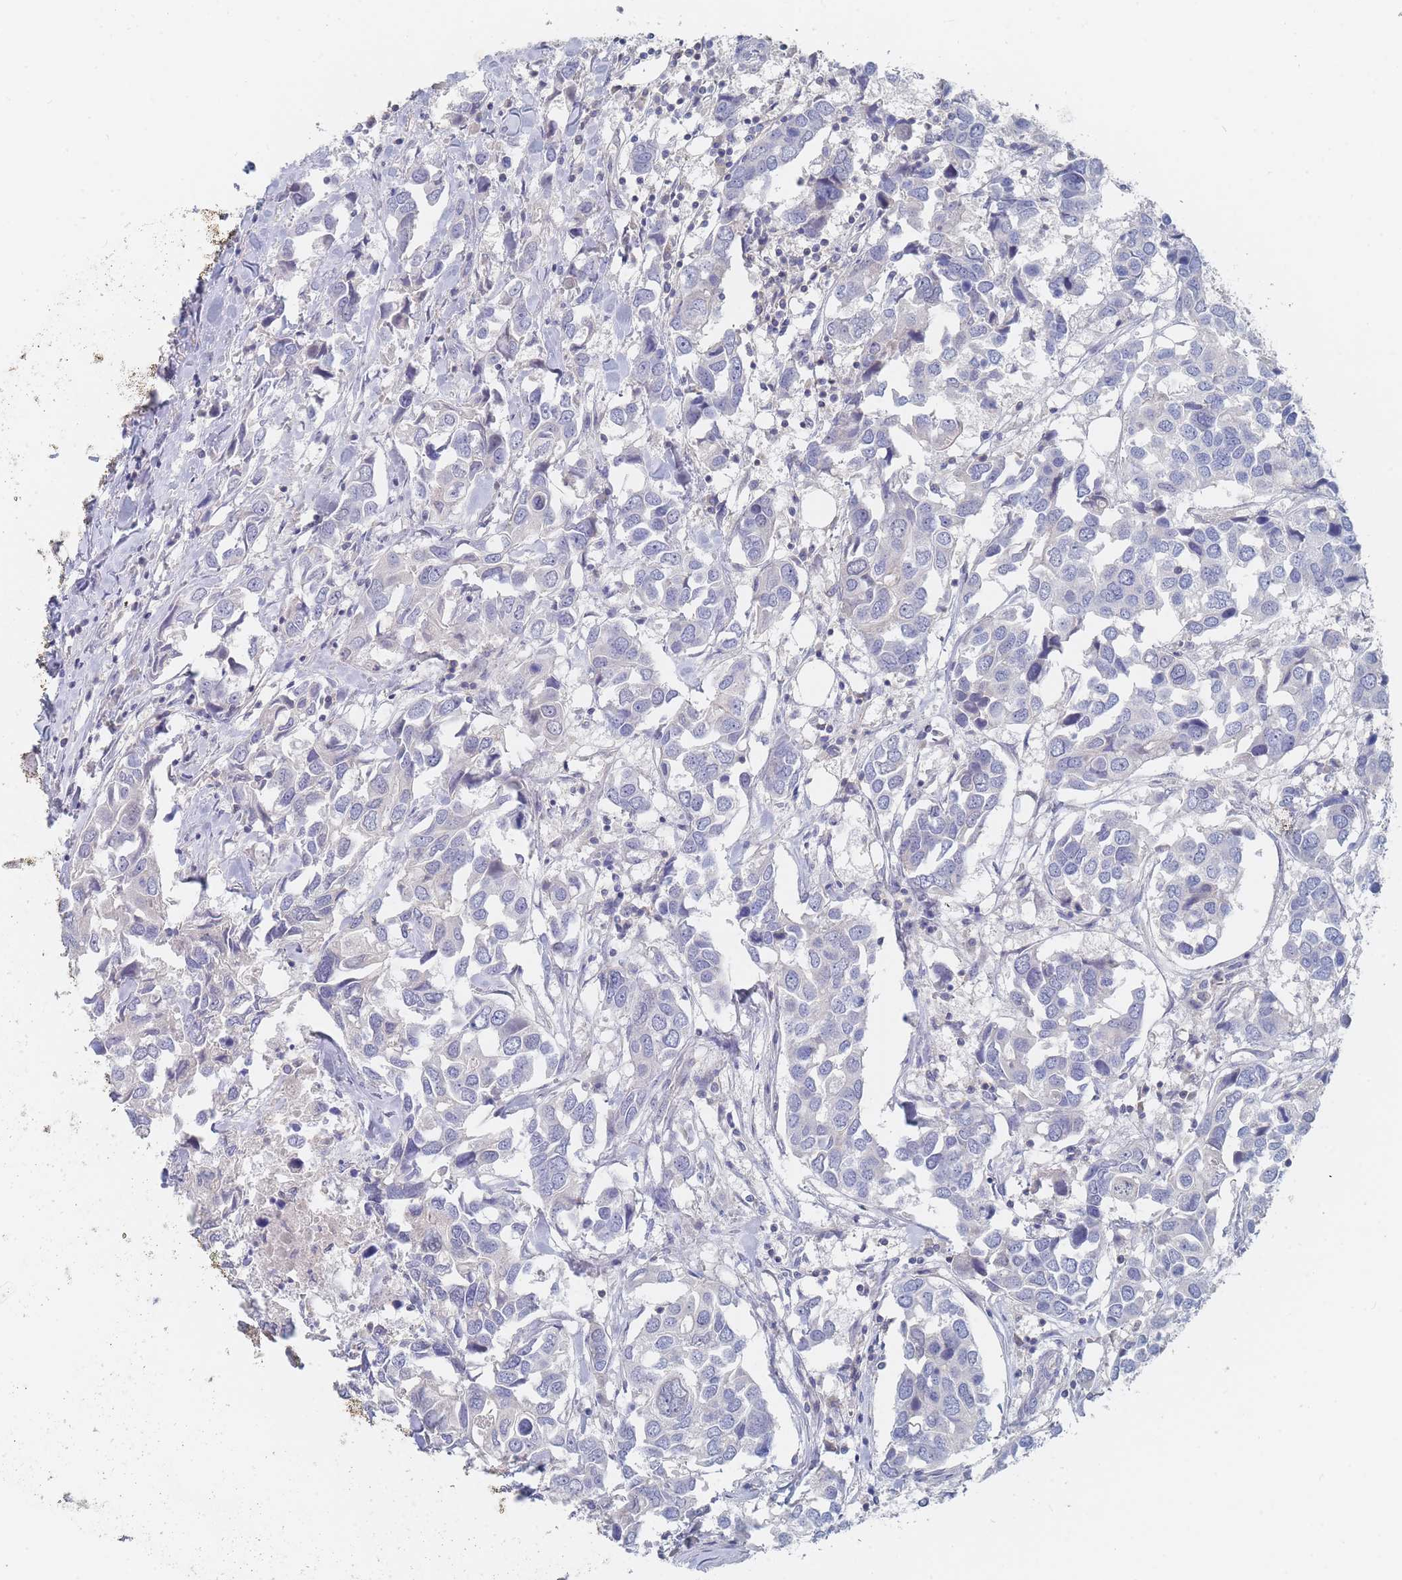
{"staining": {"intensity": "negative", "quantity": "none", "location": "none"}, "tissue": "breast cancer", "cell_type": "Tumor cells", "image_type": "cancer", "snomed": [{"axis": "morphology", "description": "Duct carcinoma"}, {"axis": "topography", "description": "Breast"}], "caption": "The photomicrograph exhibits no staining of tumor cells in breast cancer.", "gene": "PPP6C", "patient": {"sex": "female", "age": 83}}